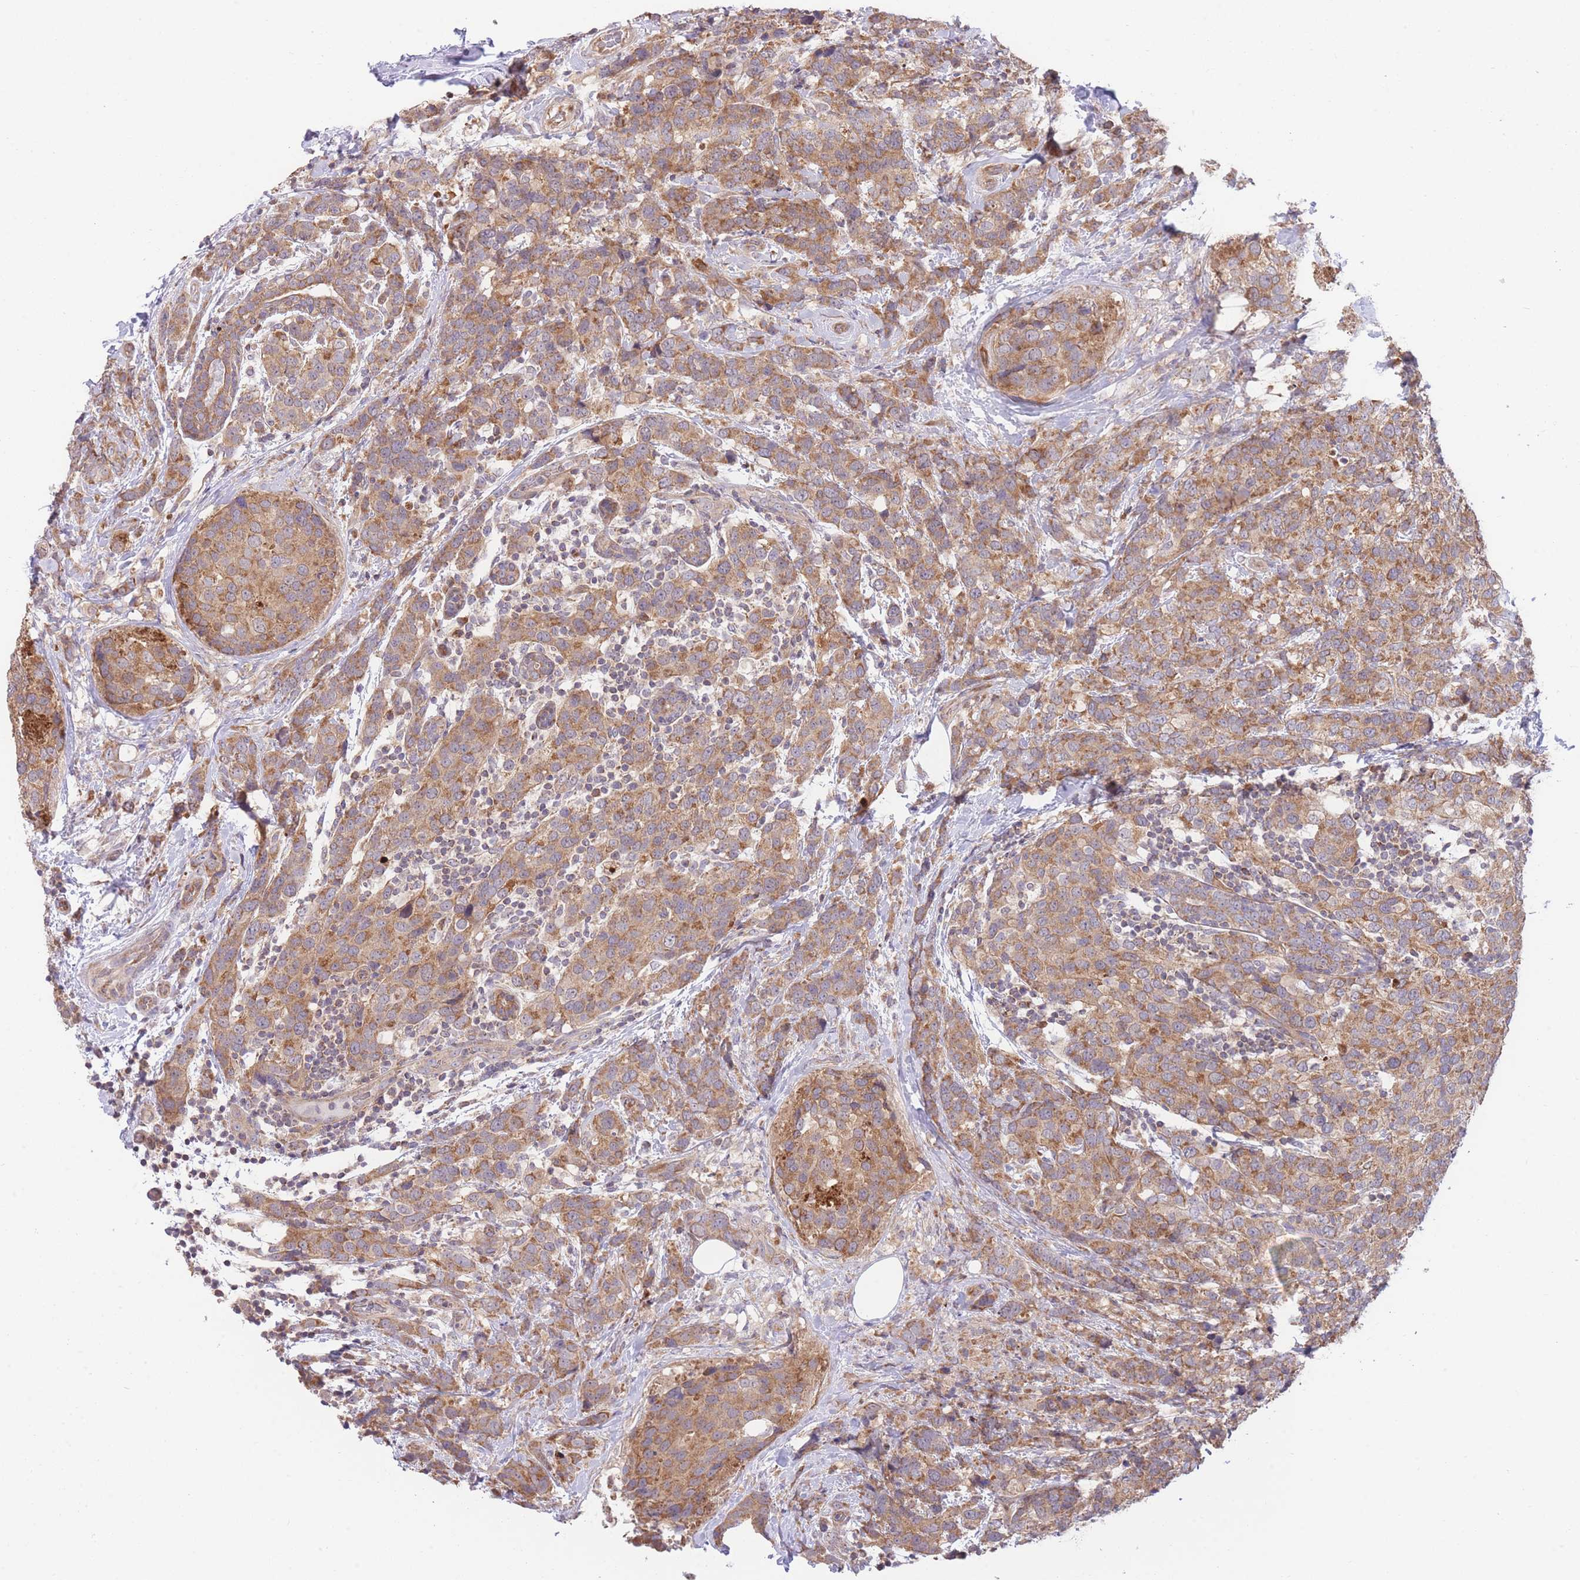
{"staining": {"intensity": "moderate", "quantity": ">75%", "location": "cytoplasmic/membranous"}, "tissue": "breast cancer", "cell_type": "Tumor cells", "image_type": "cancer", "snomed": [{"axis": "morphology", "description": "Lobular carcinoma"}, {"axis": "topography", "description": "Breast"}], "caption": "High-power microscopy captured an immunohistochemistry (IHC) histopathology image of breast cancer (lobular carcinoma), revealing moderate cytoplasmic/membranous positivity in about >75% of tumor cells.", "gene": "BOLA2B", "patient": {"sex": "female", "age": 59}}